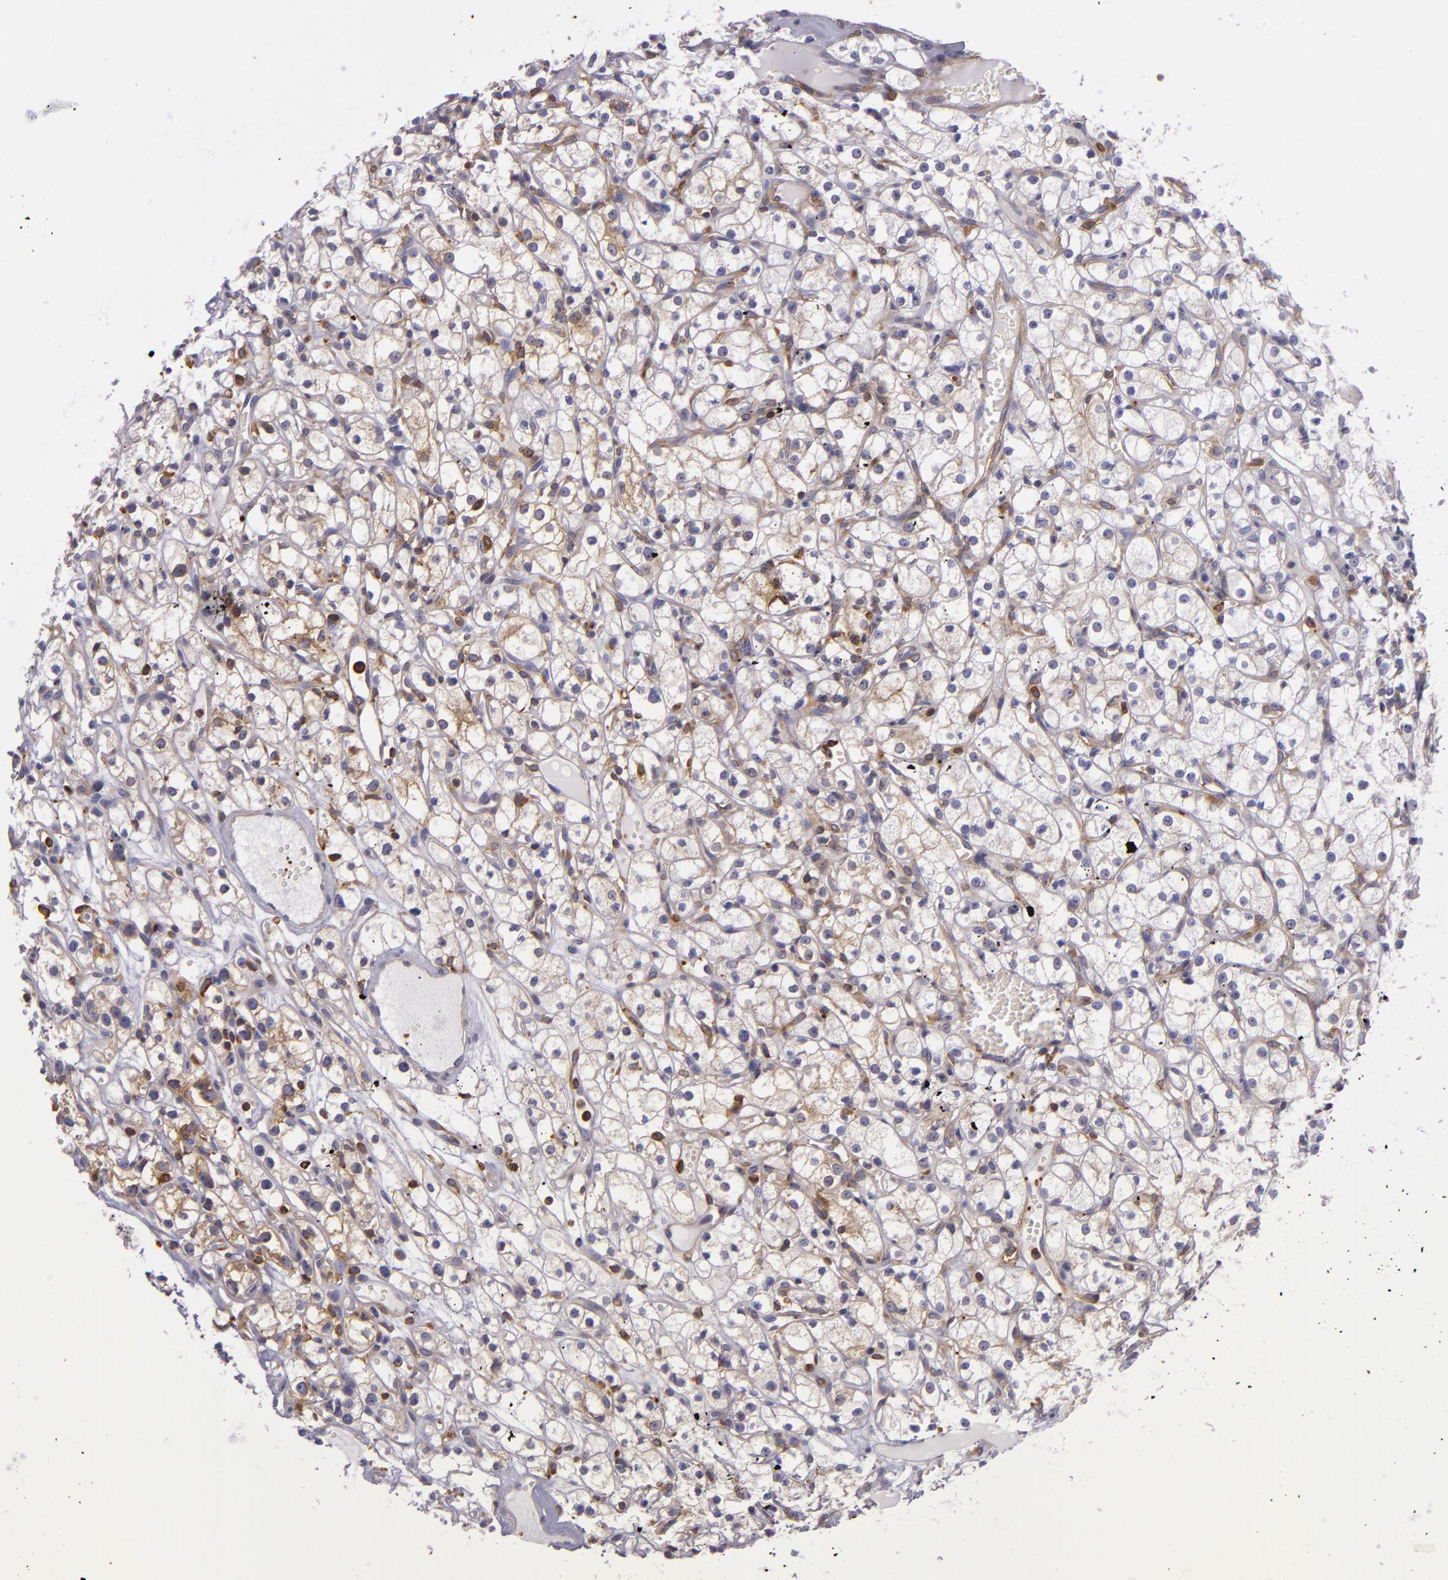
{"staining": {"intensity": "weak", "quantity": "<25%", "location": "cytoplasmic/membranous"}, "tissue": "renal cancer", "cell_type": "Tumor cells", "image_type": "cancer", "snomed": [{"axis": "morphology", "description": "Adenocarcinoma, NOS"}, {"axis": "topography", "description": "Kidney"}], "caption": "This is an immunohistochemistry (IHC) photomicrograph of renal adenocarcinoma. There is no staining in tumor cells.", "gene": "TLN1", "patient": {"sex": "male", "age": 61}}